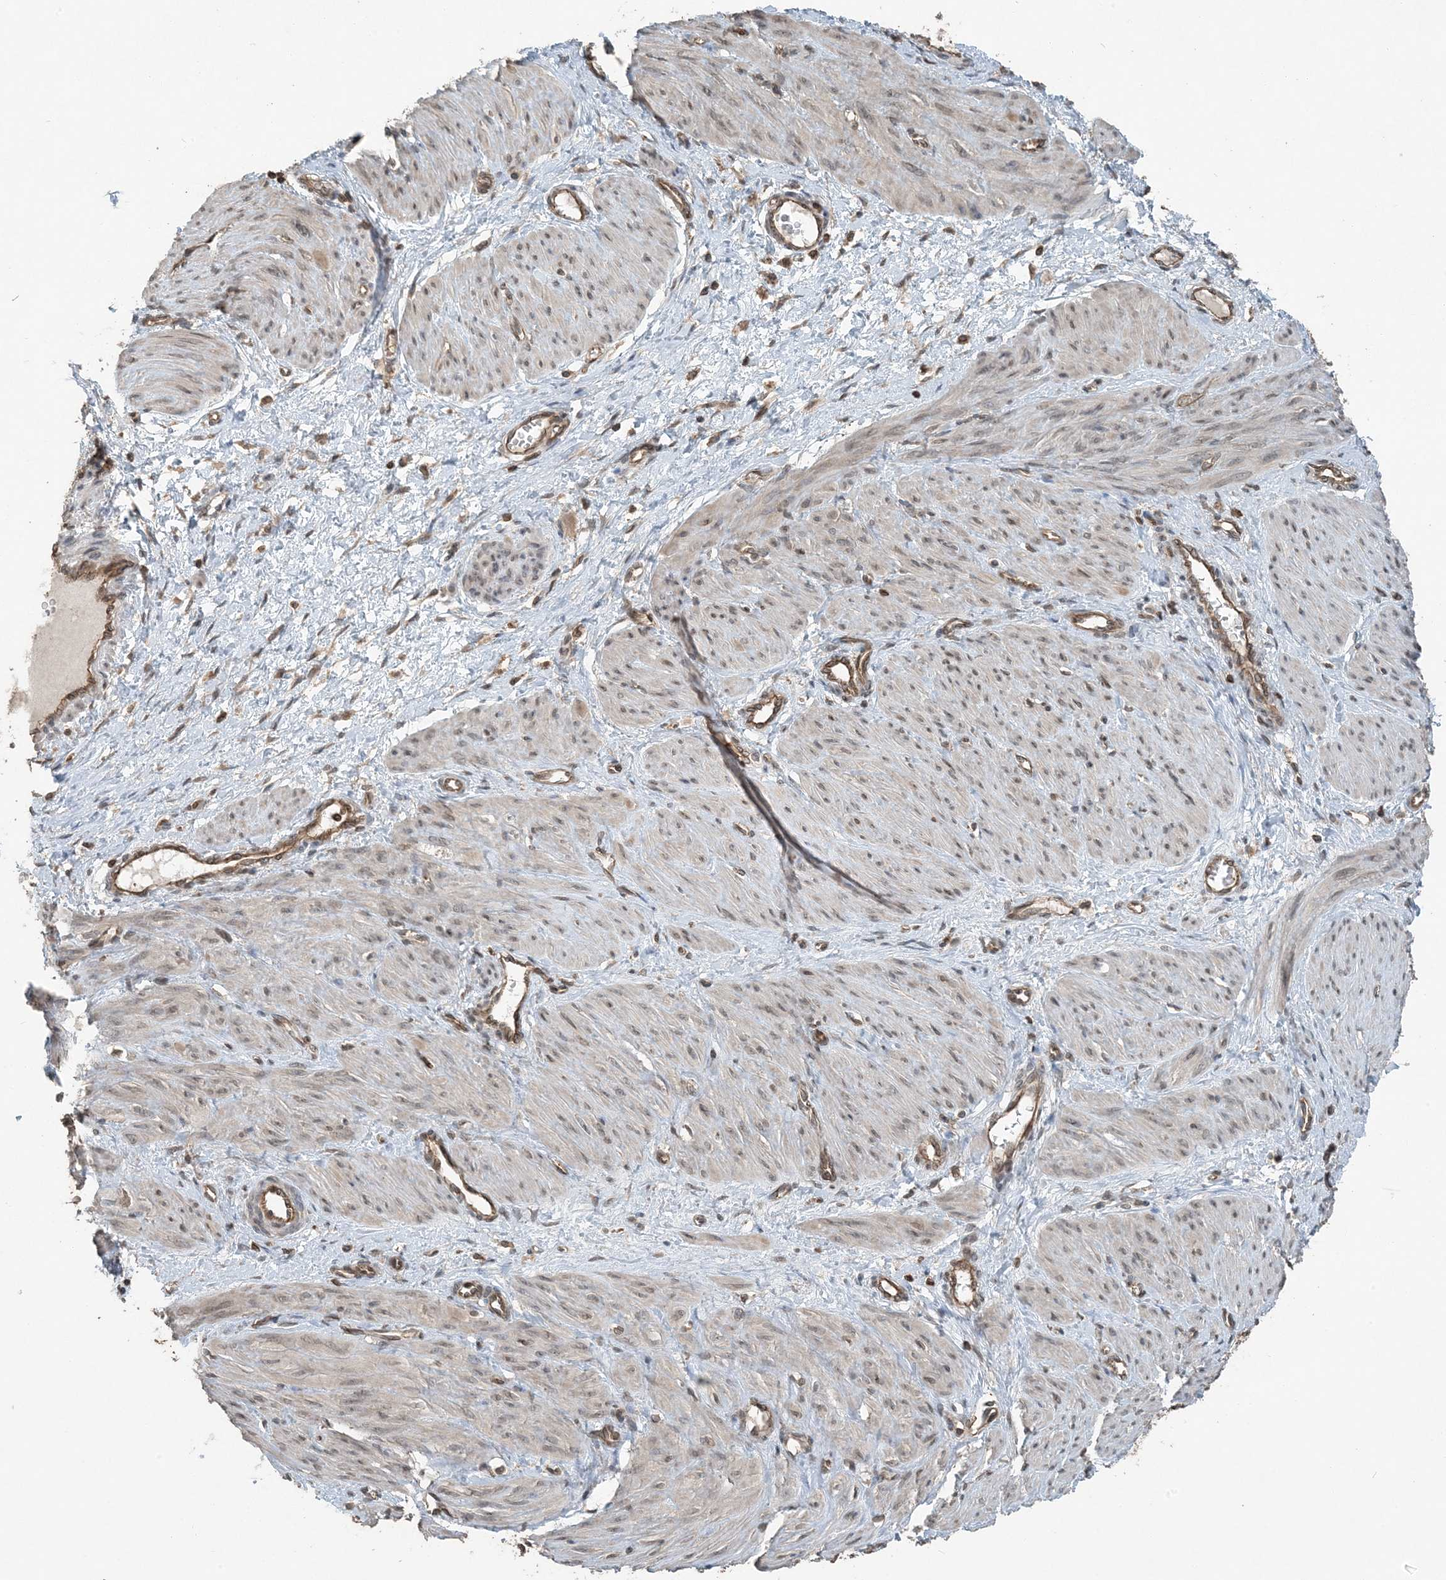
{"staining": {"intensity": "weak", "quantity": "25%-75%", "location": "nuclear"}, "tissue": "smooth muscle", "cell_type": "Smooth muscle cells", "image_type": "normal", "snomed": [{"axis": "morphology", "description": "Normal tissue, NOS"}, {"axis": "topography", "description": "Endometrium"}], "caption": "Immunohistochemistry (IHC) staining of benign smooth muscle, which reveals low levels of weak nuclear staining in about 25%-75% of smooth muscle cells indicating weak nuclear protein staining. The staining was performed using DAB (brown) for protein detection and nuclei were counterstained in hematoxylin (blue).", "gene": "ZFAND2B", "patient": {"sex": "female", "age": 33}}